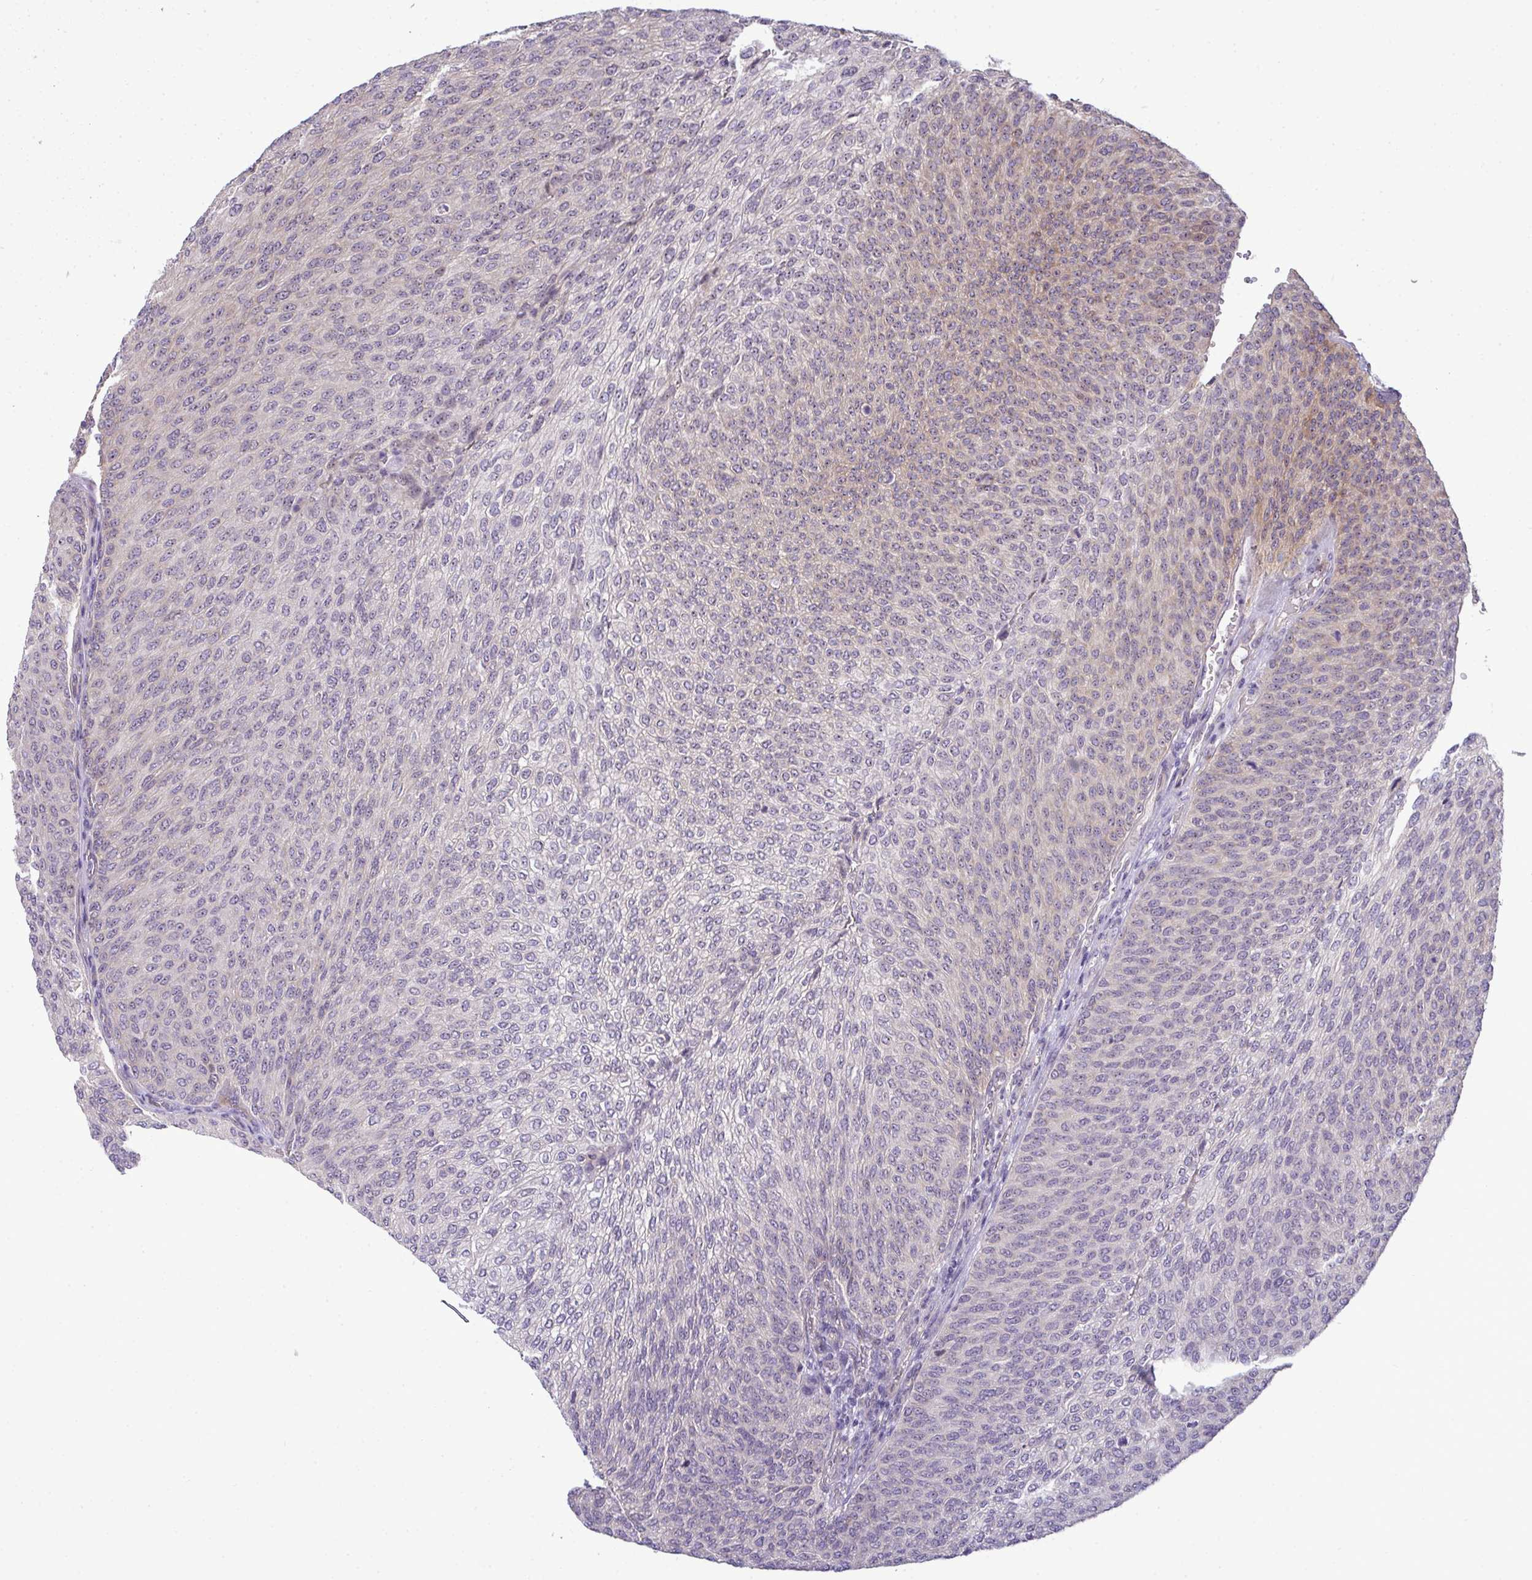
{"staining": {"intensity": "weak", "quantity": "<25%", "location": "cytoplasmic/membranous"}, "tissue": "urothelial cancer", "cell_type": "Tumor cells", "image_type": "cancer", "snomed": [{"axis": "morphology", "description": "Urothelial carcinoma, High grade"}, {"axis": "topography", "description": "Urinary bladder"}], "caption": "Urothelial cancer was stained to show a protein in brown. There is no significant positivity in tumor cells.", "gene": "NT5C1A", "patient": {"sex": "female", "age": 79}}